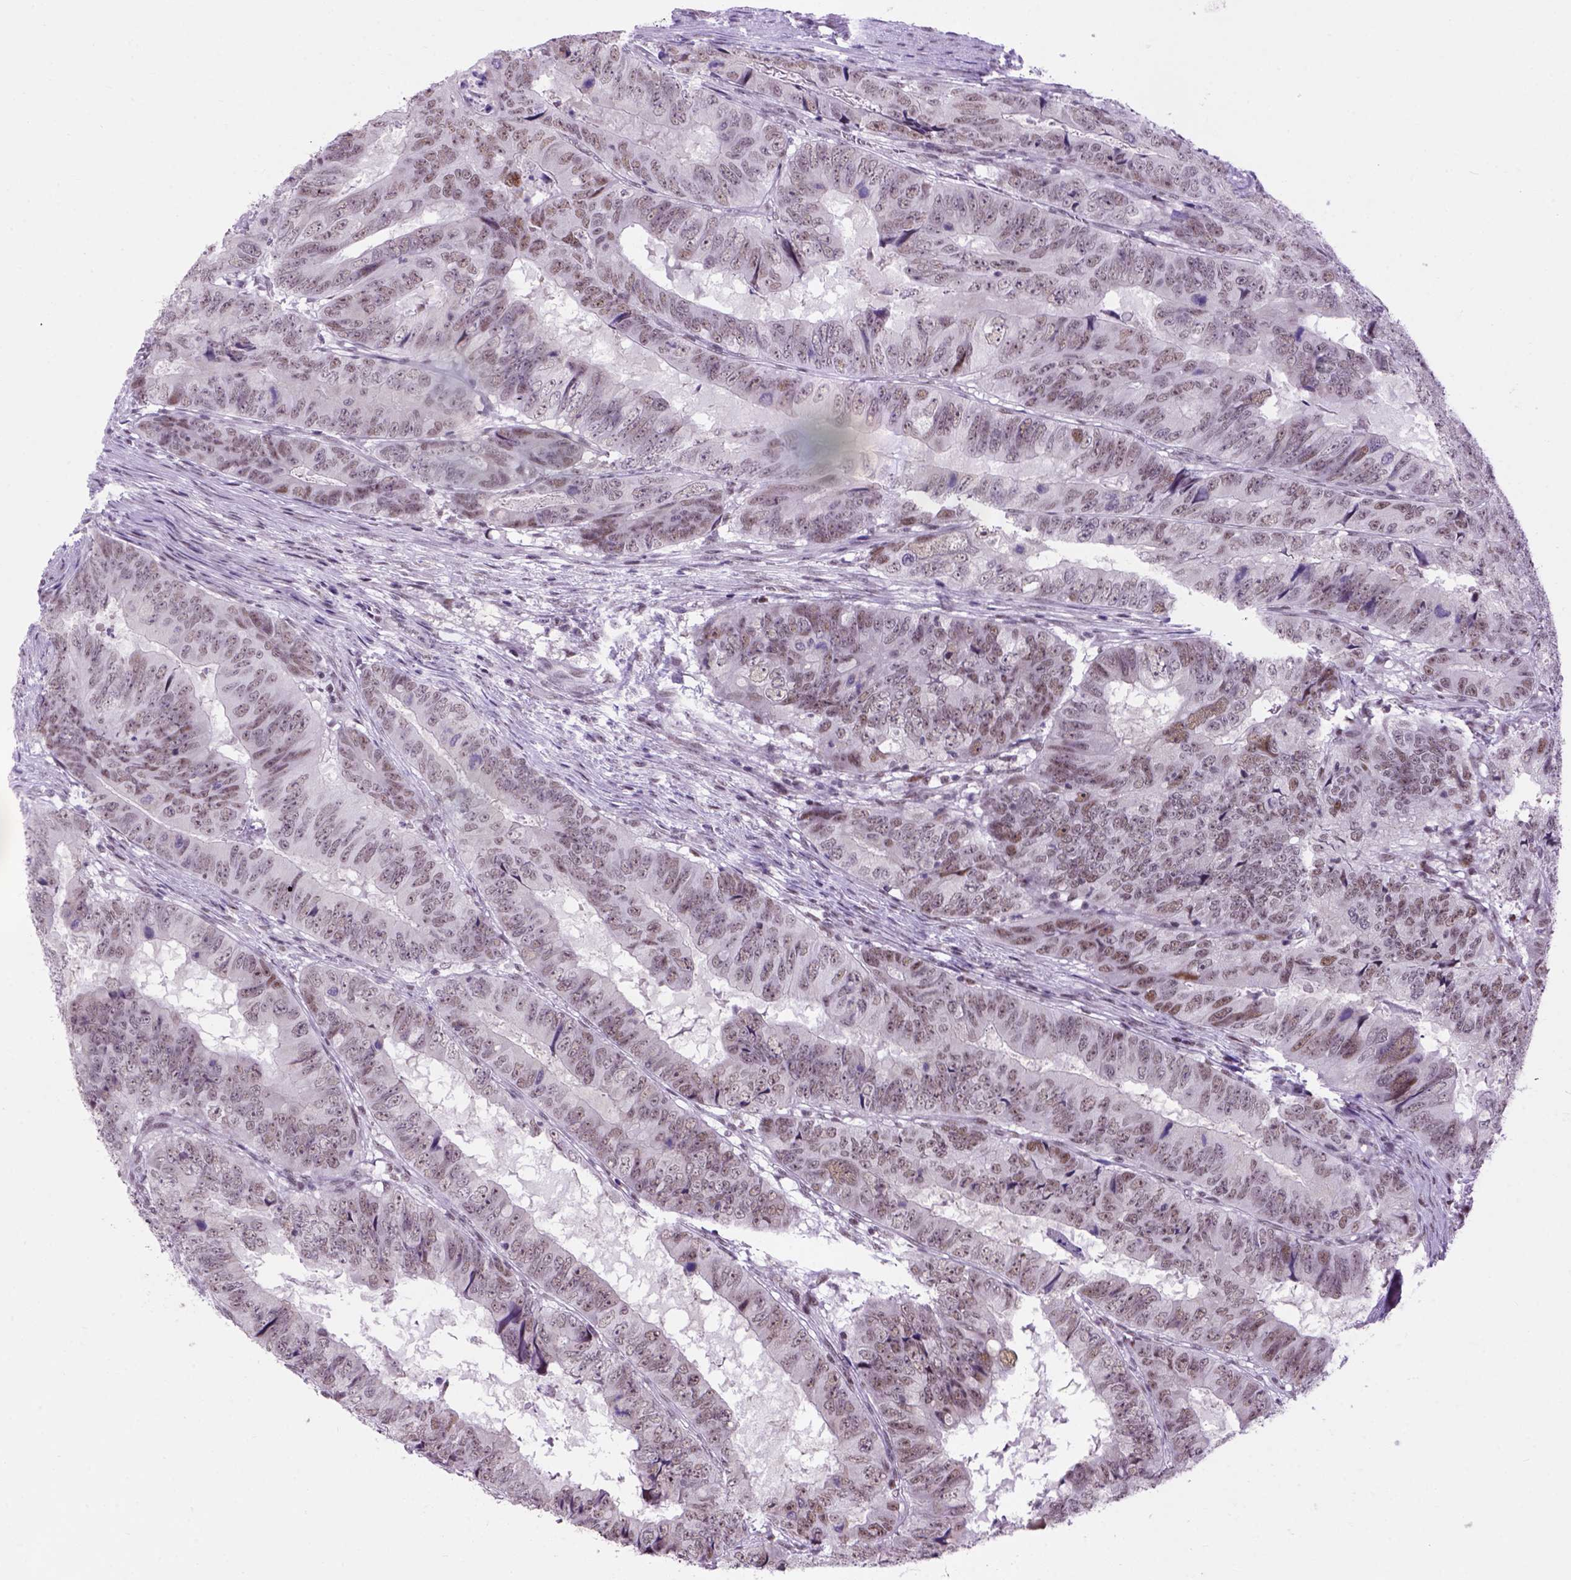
{"staining": {"intensity": "moderate", "quantity": "<25%", "location": "nuclear"}, "tissue": "colorectal cancer", "cell_type": "Tumor cells", "image_type": "cancer", "snomed": [{"axis": "morphology", "description": "Adenocarcinoma, NOS"}, {"axis": "topography", "description": "Colon"}], "caption": "A low amount of moderate nuclear expression is identified in approximately <25% of tumor cells in colorectal adenocarcinoma tissue.", "gene": "TBPL1", "patient": {"sex": "male", "age": 79}}